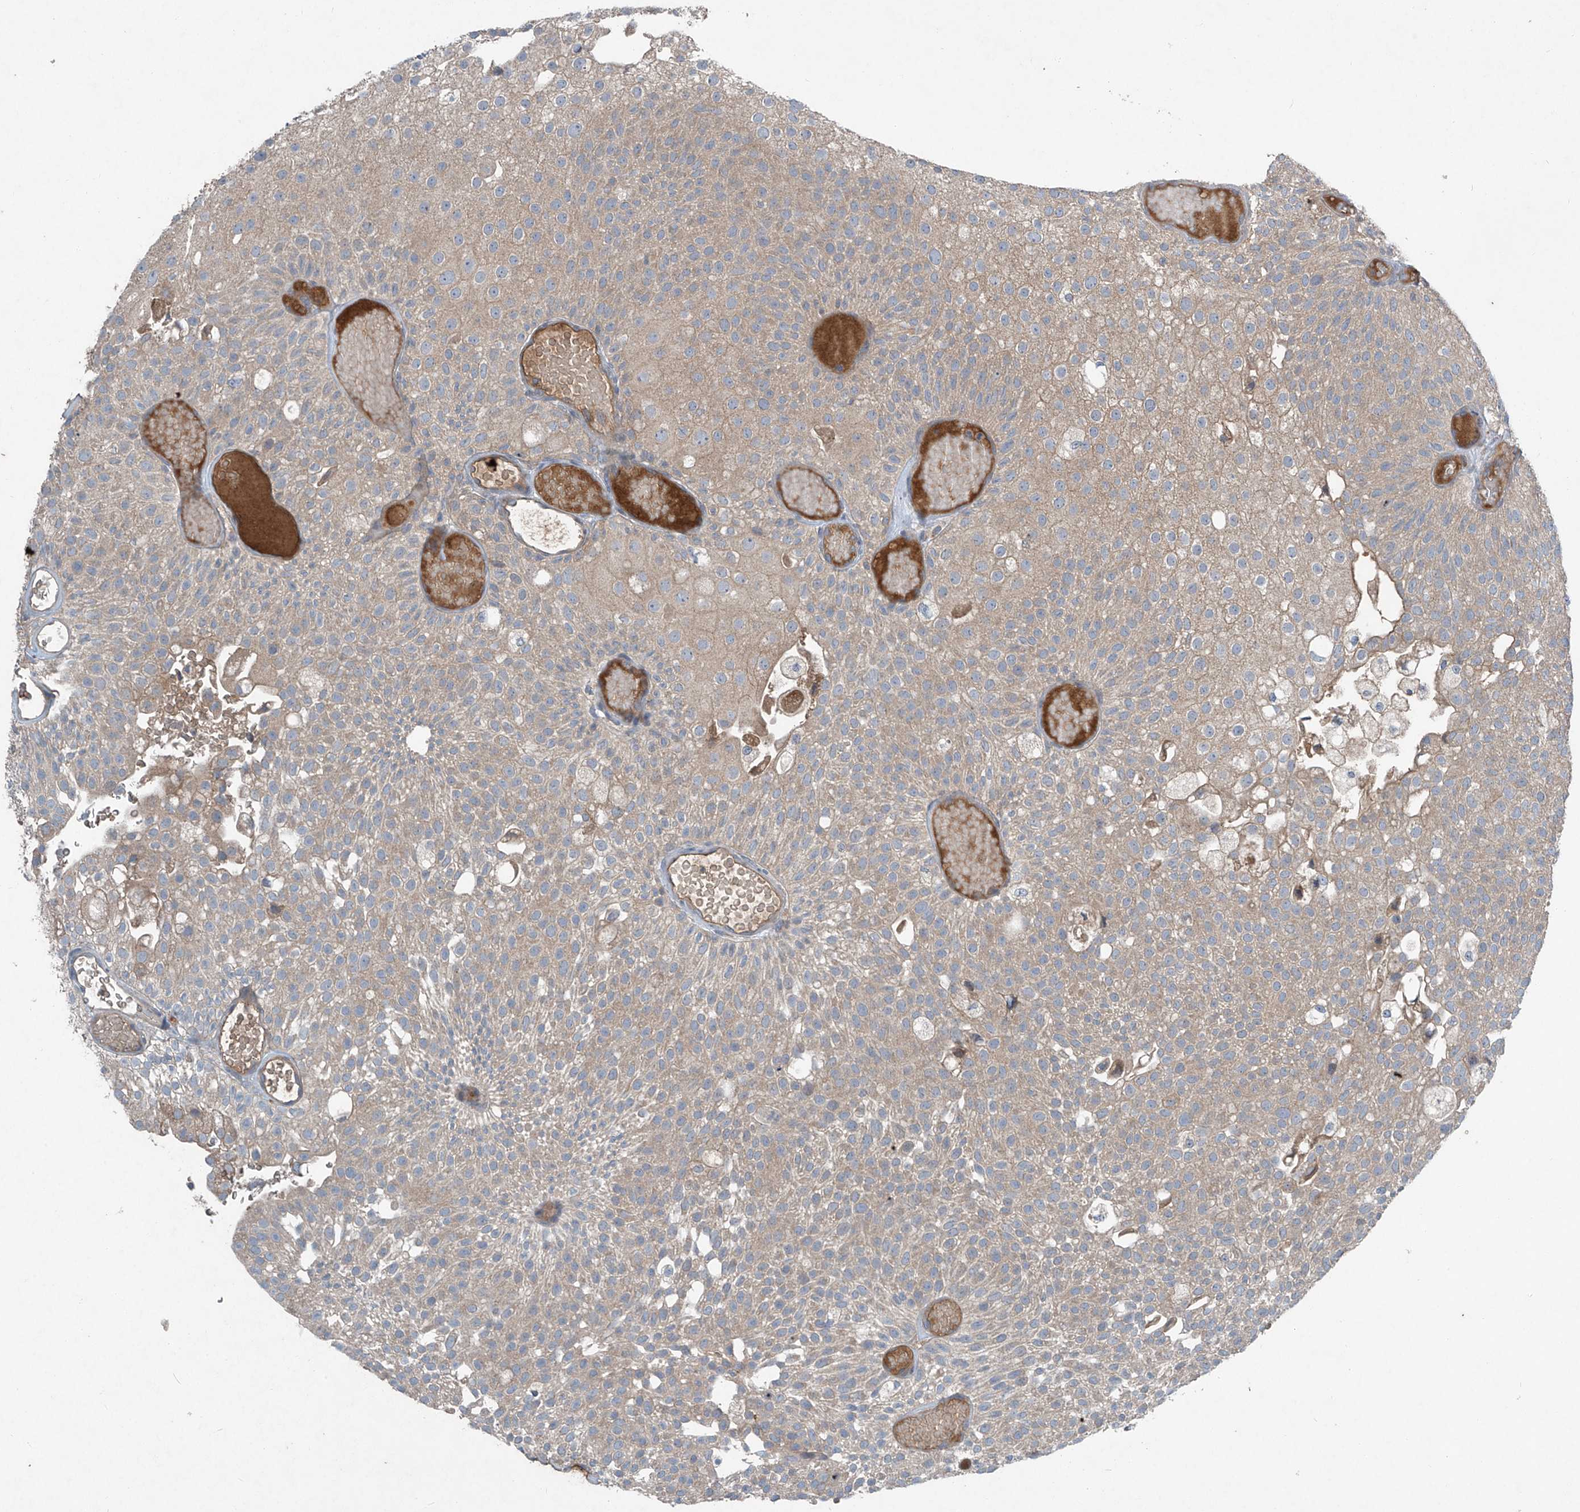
{"staining": {"intensity": "weak", "quantity": "25%-75%", "location": "cytoplasmic/membranous"}, "tissue": "urothelial cancer", "cell_type": "Tumor cells", "image_type": "cancer", "snomed": [{"axis": "morphology", "description": "Urothelial carcinoma, Low grade"}, {"axis": "topography", "description": "Urinary bladder"}], "caption": "Low-grade urothelial carcinoma was stained to show a protein in brown. There is low levels of weak cytoplasmic/membranous expression in about 25%-75% of tumor cells.", "gene": "FOXRED2", "patient": {"sex": "male", "age": 78}}